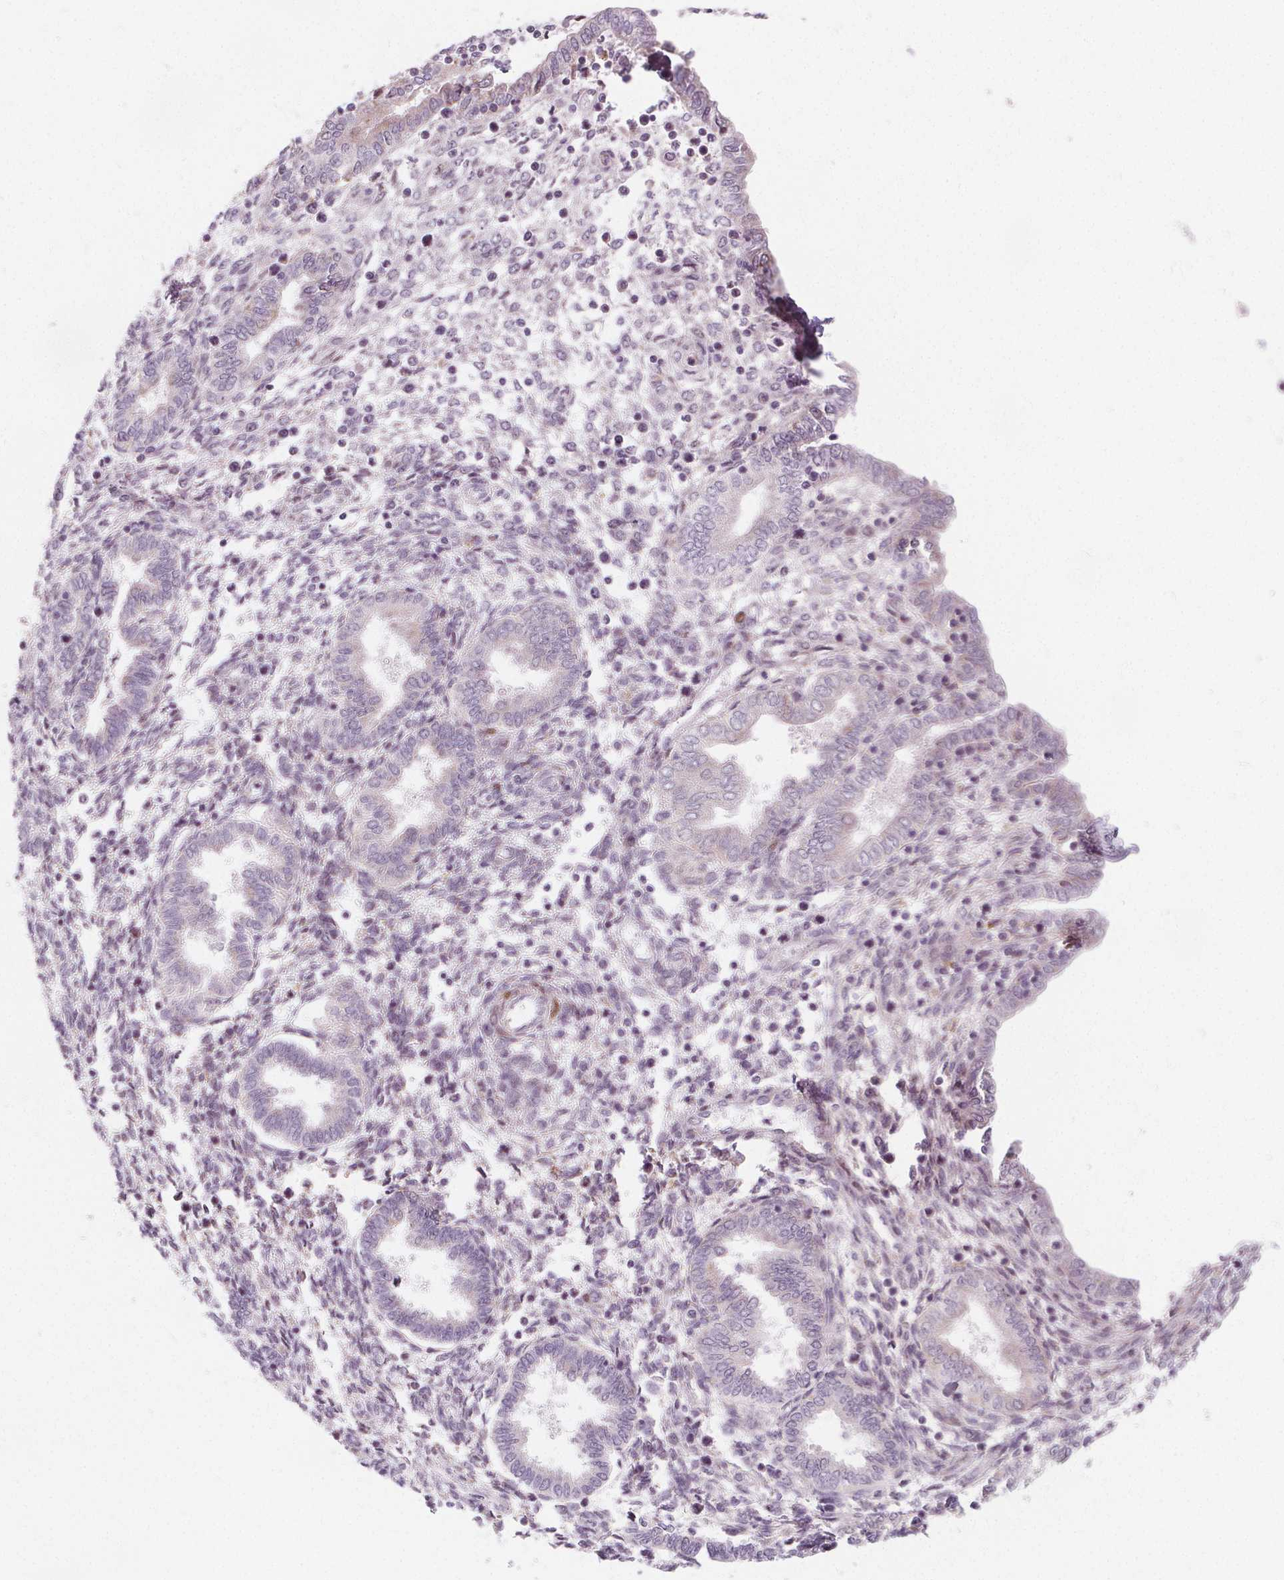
{"staining": {"intensity": "negative", "quantity": "none", "location": "none"}, "tissue": "endometrium", "cell_type": "Cells in endometrial stroma", "image_type": "normal", "snomed": [{"axis": "morphology", "description": "Normal tissue, NOS"}, {"axis": "topography", "description": "Endometrium"}], "caption": "DAB immunohistochemical staining of unremarkable endometrium demonstrates no significant positivity in cells in endometrial stroma. The staining was performed using DAB (3,3'-diaminobenzidine) to visualize the protein expression in brown, while the nuclei were stained in blue with hematoxylin (Magnification: 20x).", "gene": "NUP210L", "patient": {"sex": "female", "age": 42}}